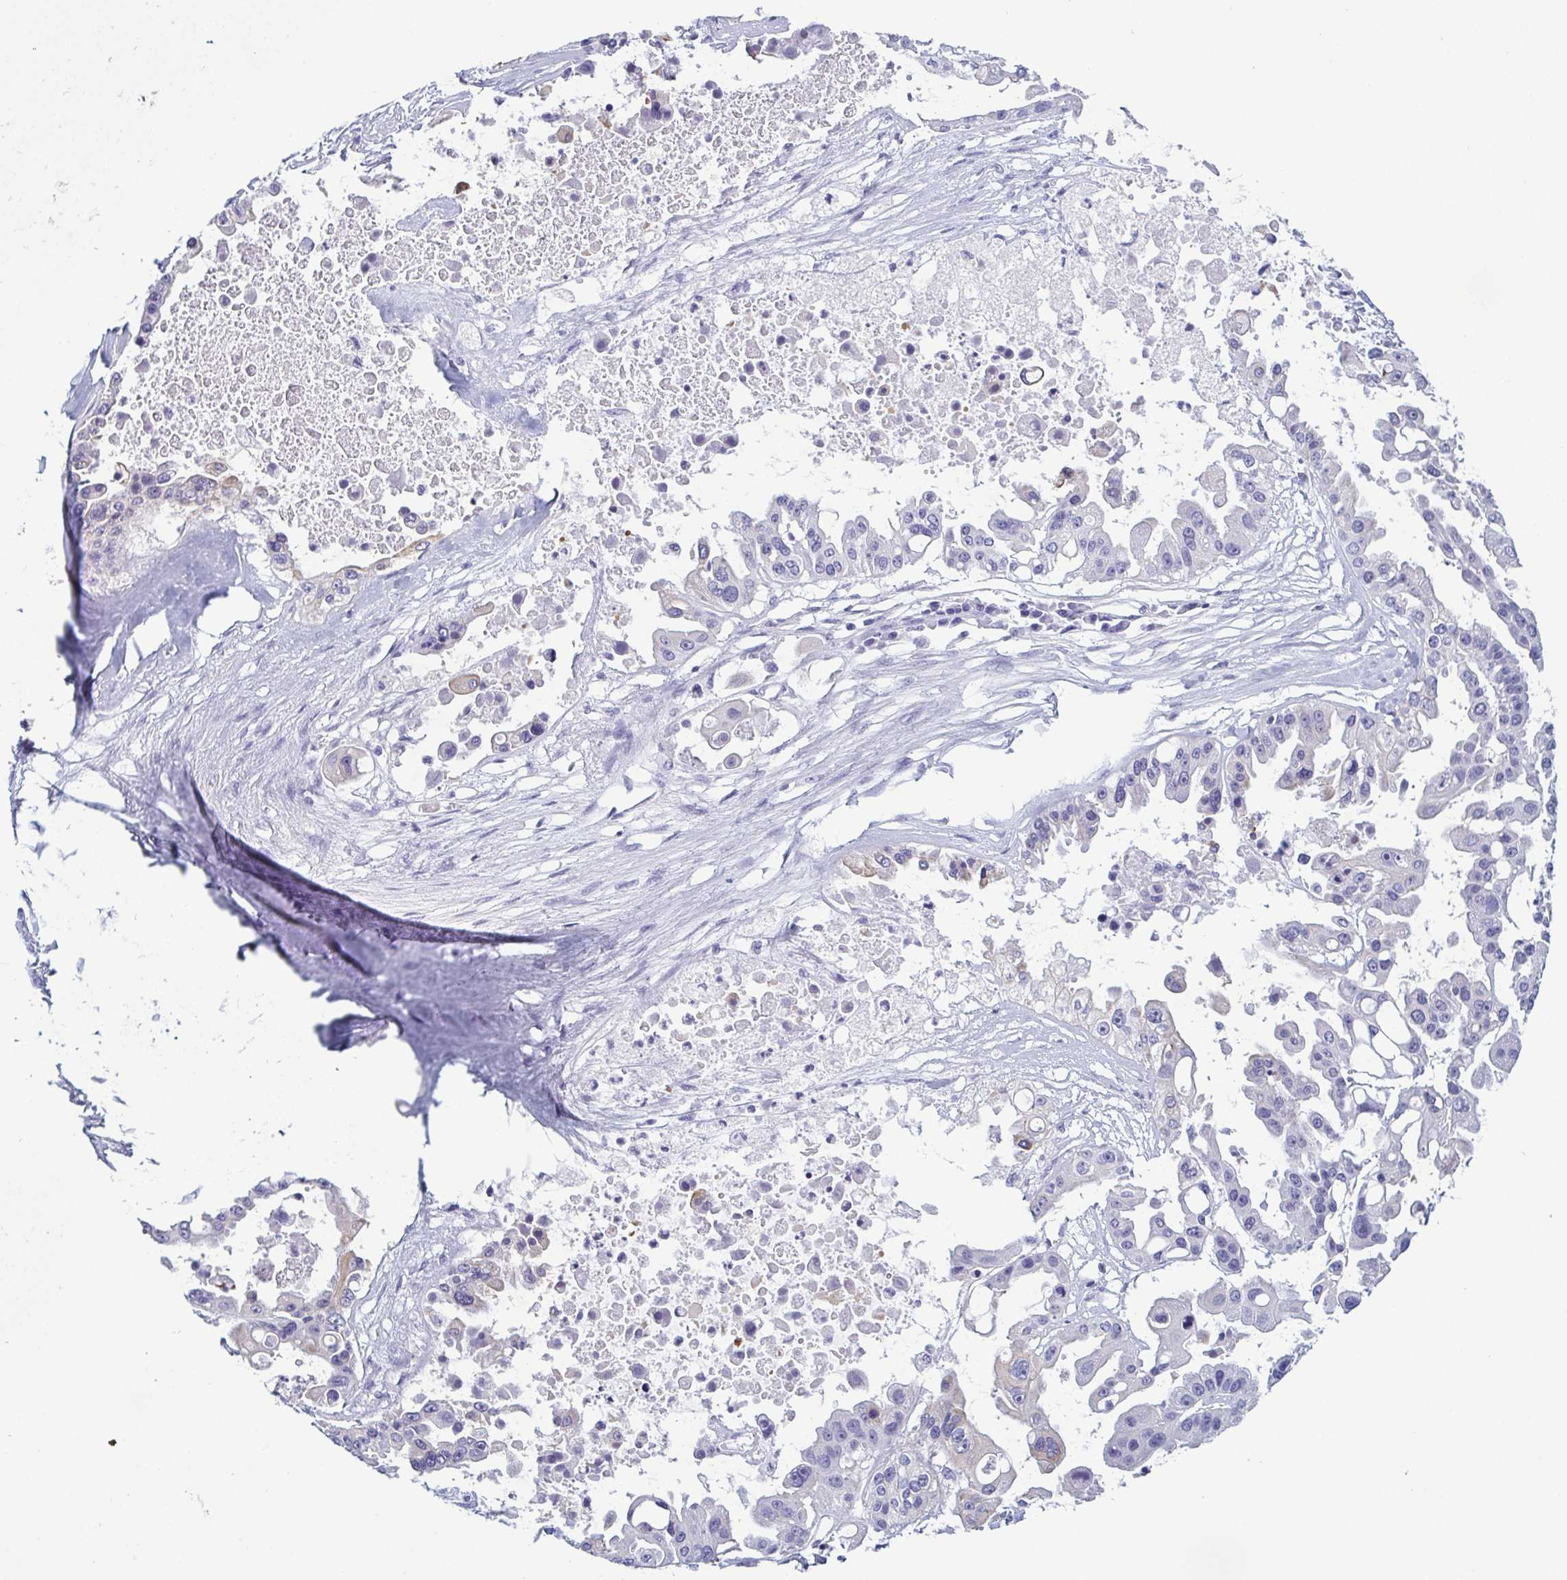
{"staining": {"intensity": "negative", "quantity": "none", "location": "none"}, "tissue": "ovarian cancer", "cell_type": "Tumor cells", "image_type": "cancer", "snomed": [{"axis": "morphology", "description": "Cystadenocarcinoma, serous, NOS"}, {"axis": "topography", "description": "Ovary"}], "caption": "Protein analysis of ovarian serous cystadenocarcinoma displays no significant expression in tumor cells. The staining was performed using DAB to visualize the protein expression in brown, while the nuclei were stained in blue with hematoxylin (Magnification: 20x).", "gene": "KRT10", "patient": {"sex": "female", "age": 56}}